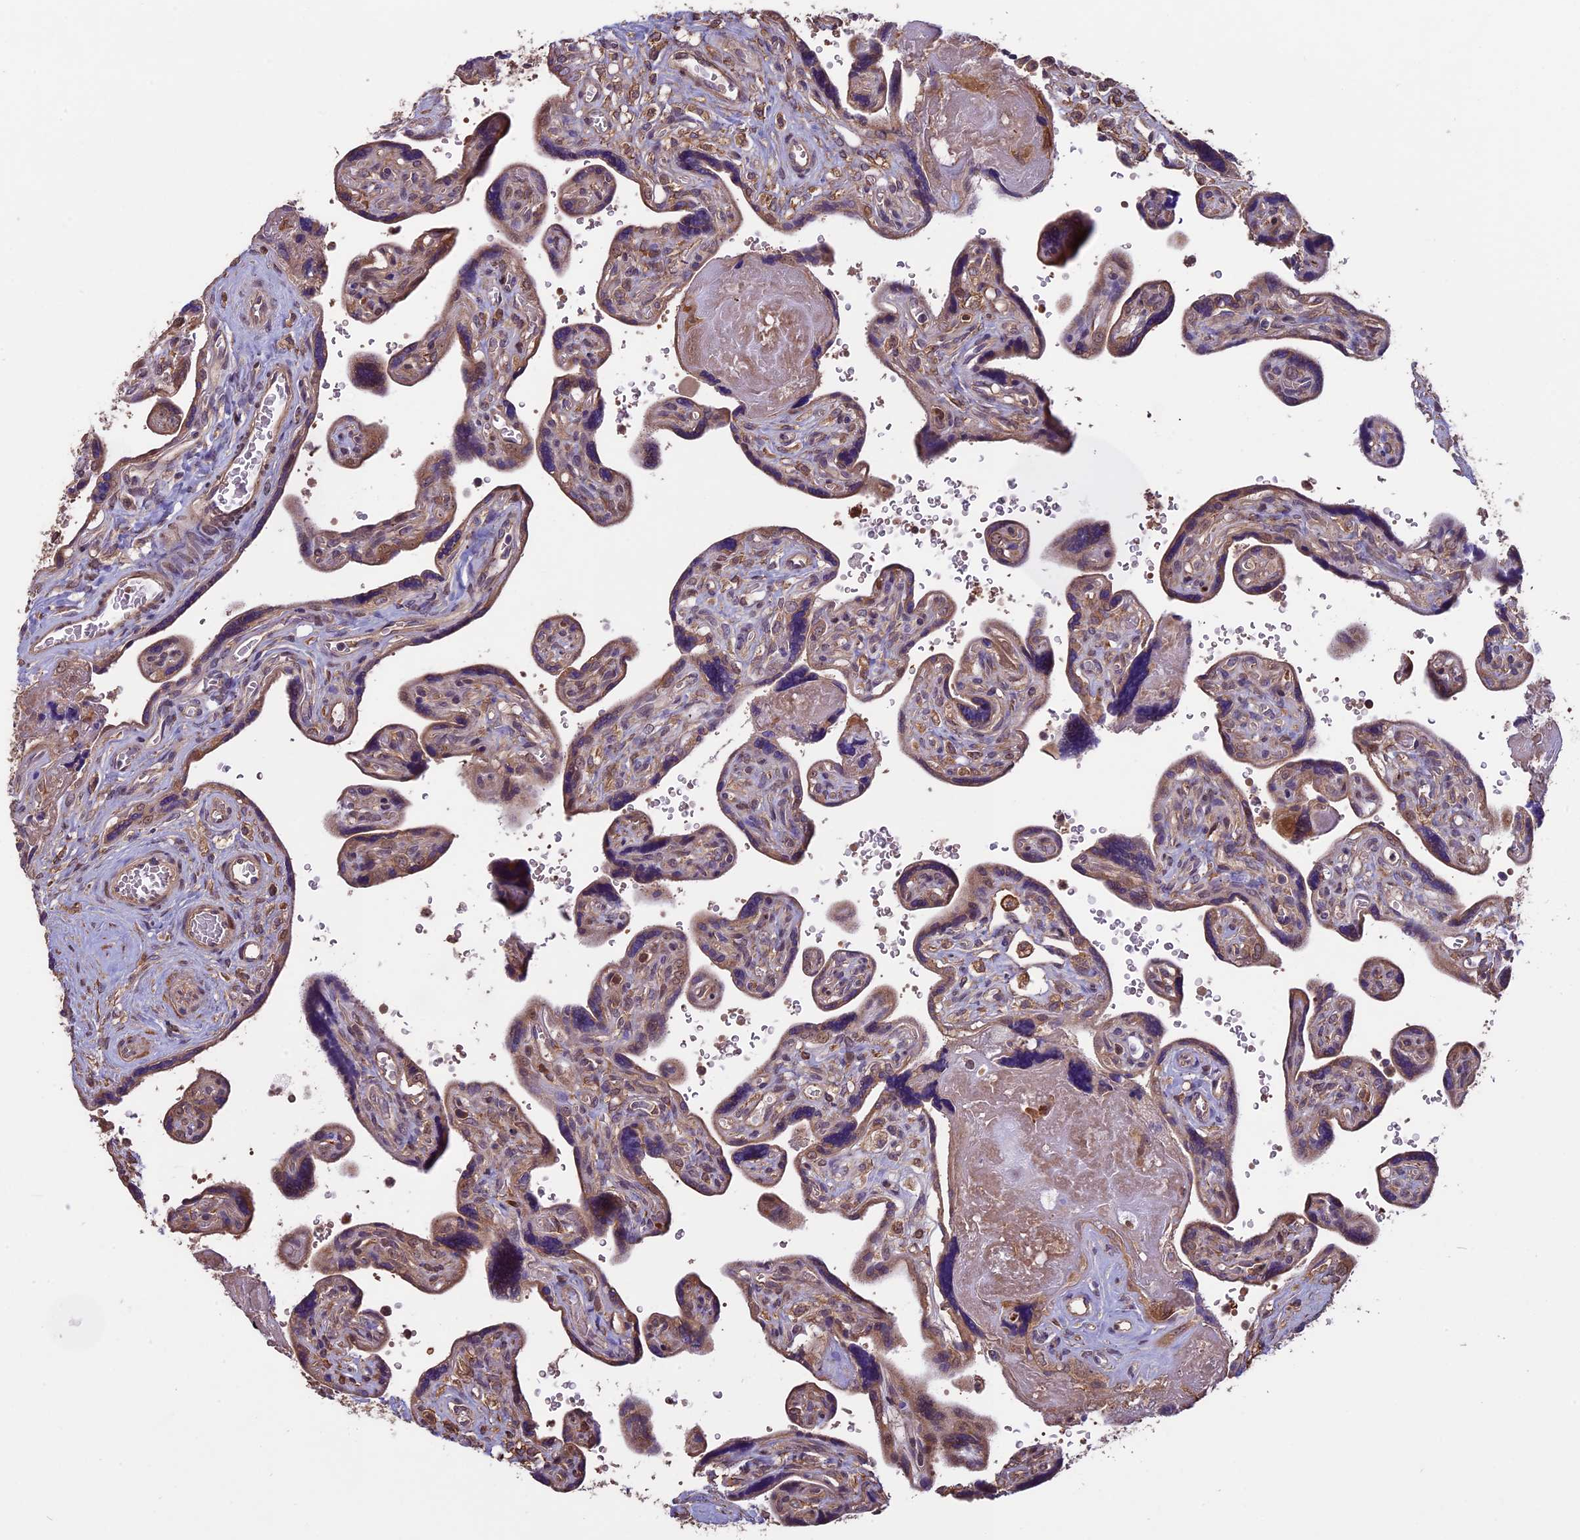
{"staining": {"intensity": "moderate", "quantity": ">75%", "location": "cytoplasmic/membranous"}, "tissue": "placenta", "cell_type": "Trophoblastic cells", "image_type": "normal", "snomed": [{"axis": "morphology", "description": "Normal tissue, NOS"}, {"axis": "topography", "description": "Placenta"}], "caption": "A micrograph showing moderate cytoplasmic/membranous expression in about >75% of trophoblastic cells in normal placenta, as visualized by brown immunohistochemical staining.", "gene": "VWA3A", "patient": {"sex": "female", "age": 39}}